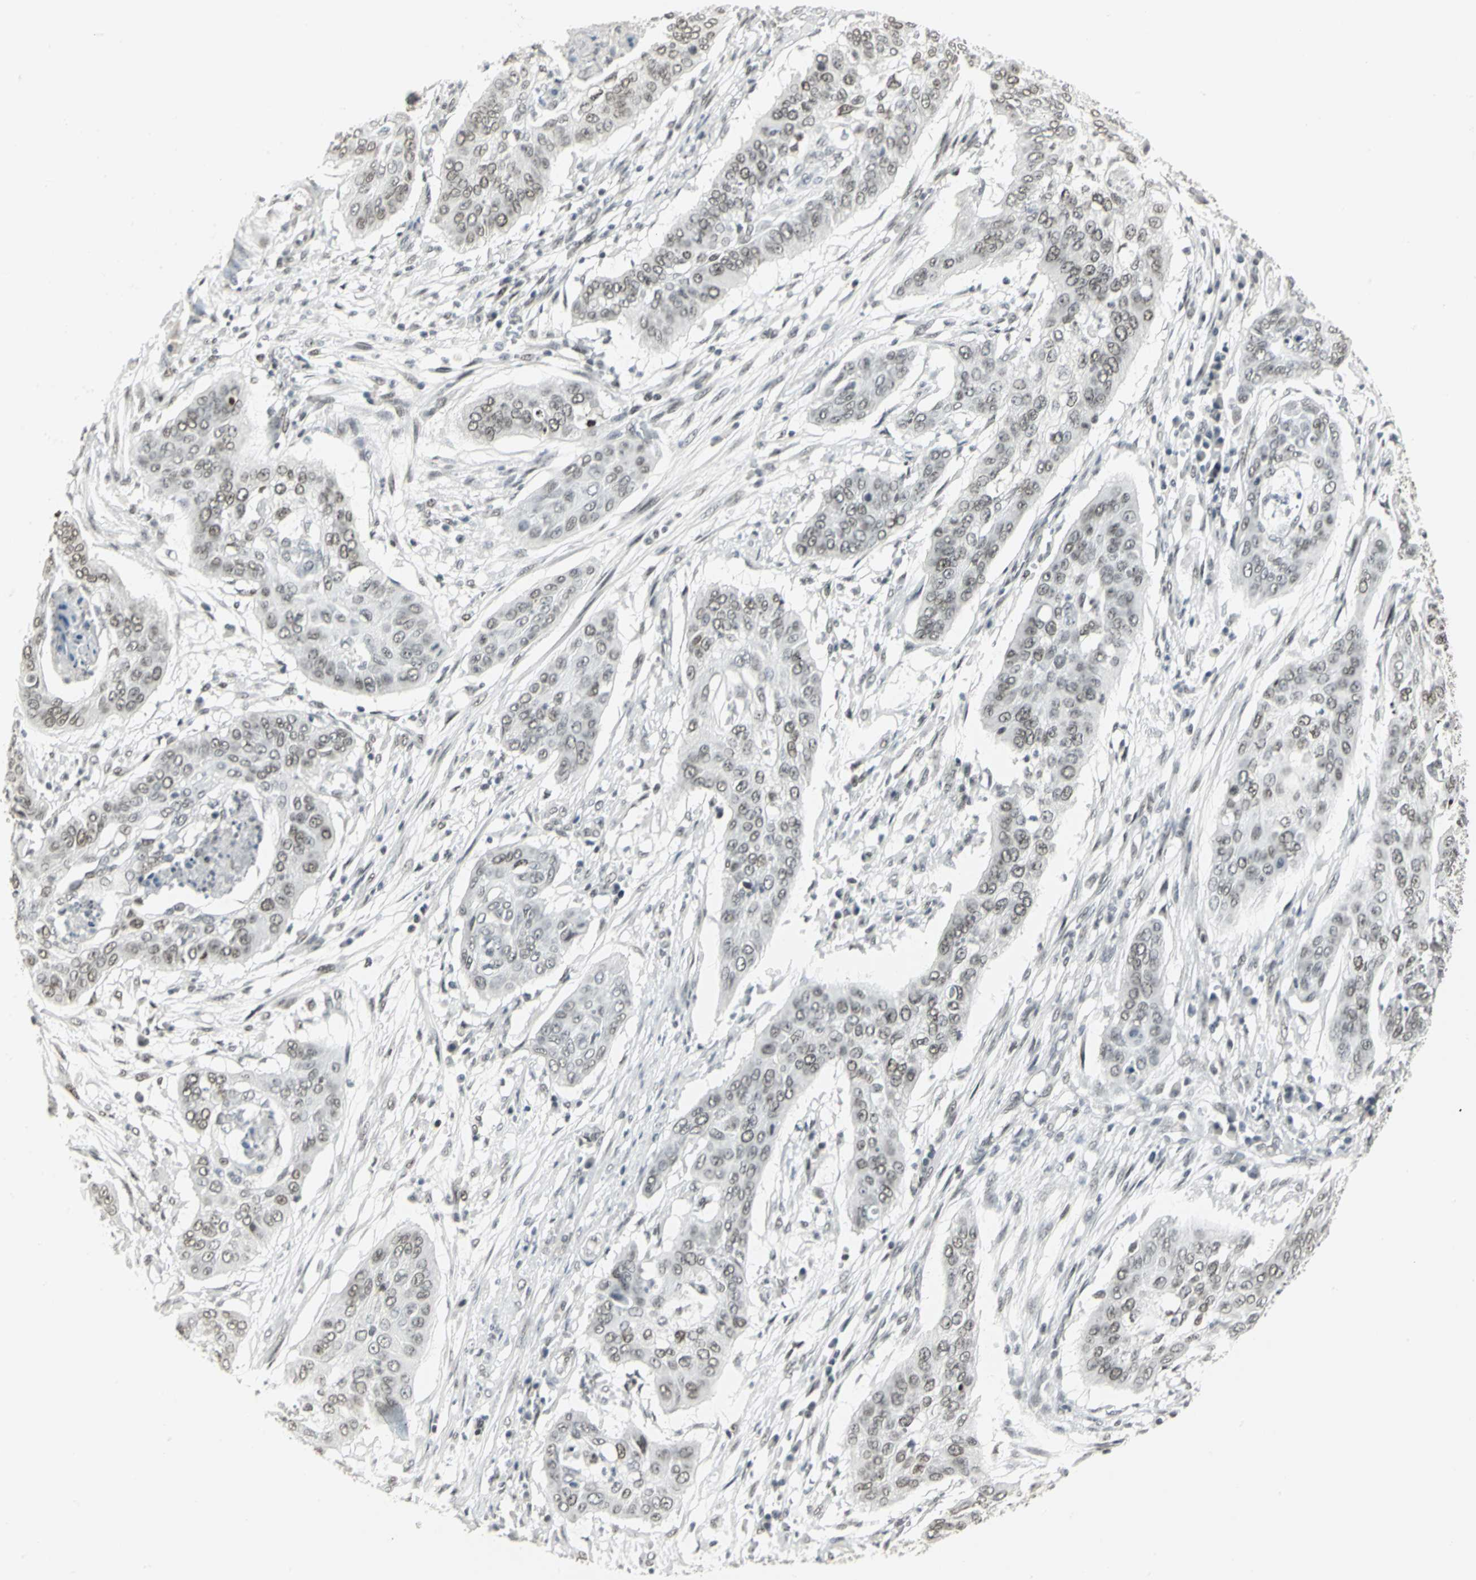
{"staining": {"intensity": "weak", "quantity": ">75%", "location": "nuclear"}, "tissue": "cervical cancer", "cell_type": "Tumor cells", "image_type": "cancer", "snomed": [{"axis": "morphology", "description": "Squamous cell carcinoma, NOS"}, {"axis": "topography", "description": "Cervix"}], "caption": "Immunohistochemical staining of human cervical cancer exhibits low levels of weak nuclear protein expression in about >75% of tumor cells.", "gene": "CBX3", "patient": {"sex": "female", "age": 39}}